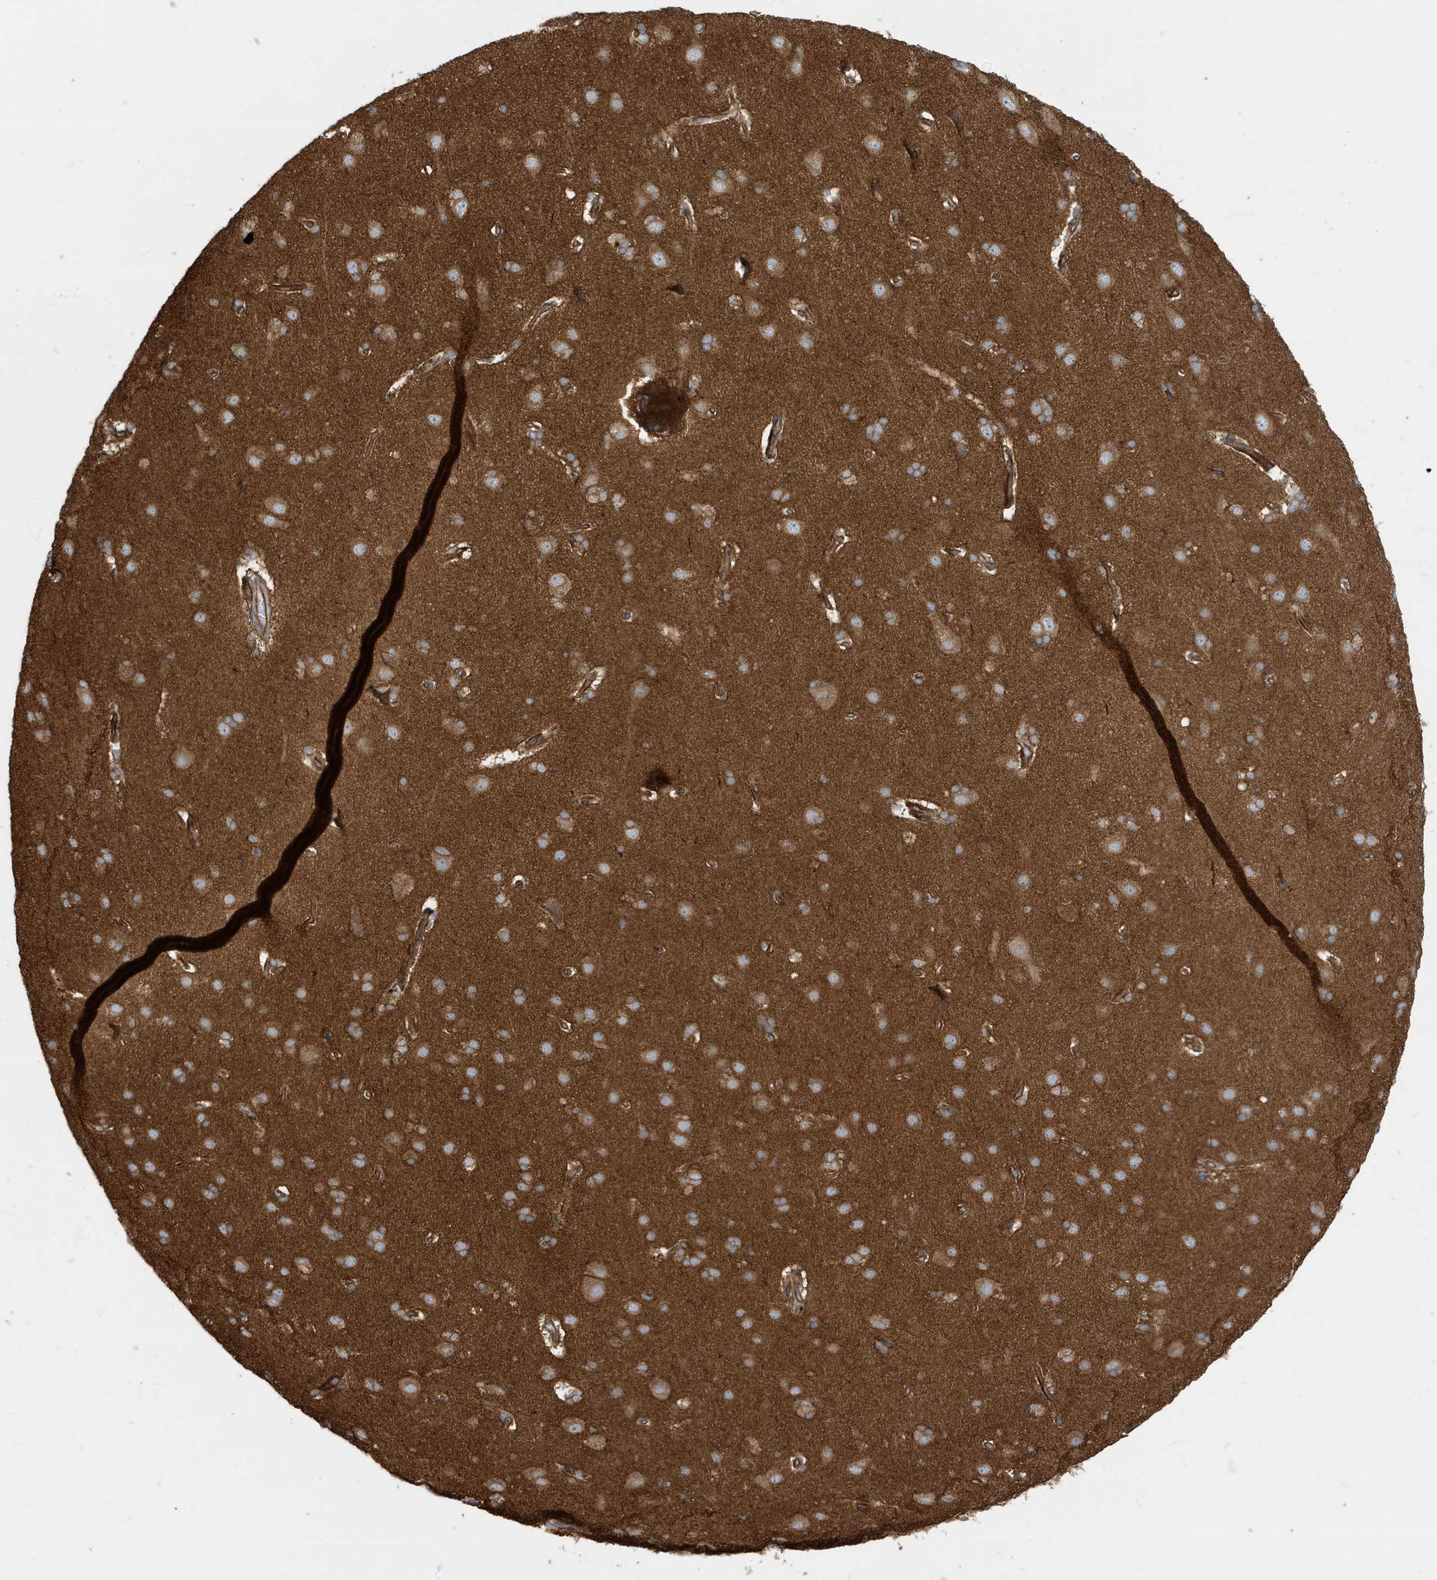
{"staining": {"intensity": "moderate", "quantity": ">75%", "location": "cytoplasmic/membranous"}, "tissue": "cerebral cortex", "cell_type": "Endothelial cells", "image_type": "normal", "snomed": [{"axis": "morphology", "description": "Normal tissue, NOS"}, {"axis": "topography", "description": "Cerebral cortex"}], "caption": "This photomicrograph demonstrates normal cerebral cortex stained with IHC to label a protein in brown. The cytoplasmic/membranous of endothelial cells show moderate positivity for the protein. Nuclei are counter-stained blue.", "gene": "ATP23", "patient": {"sex": "male", "age": 62}}